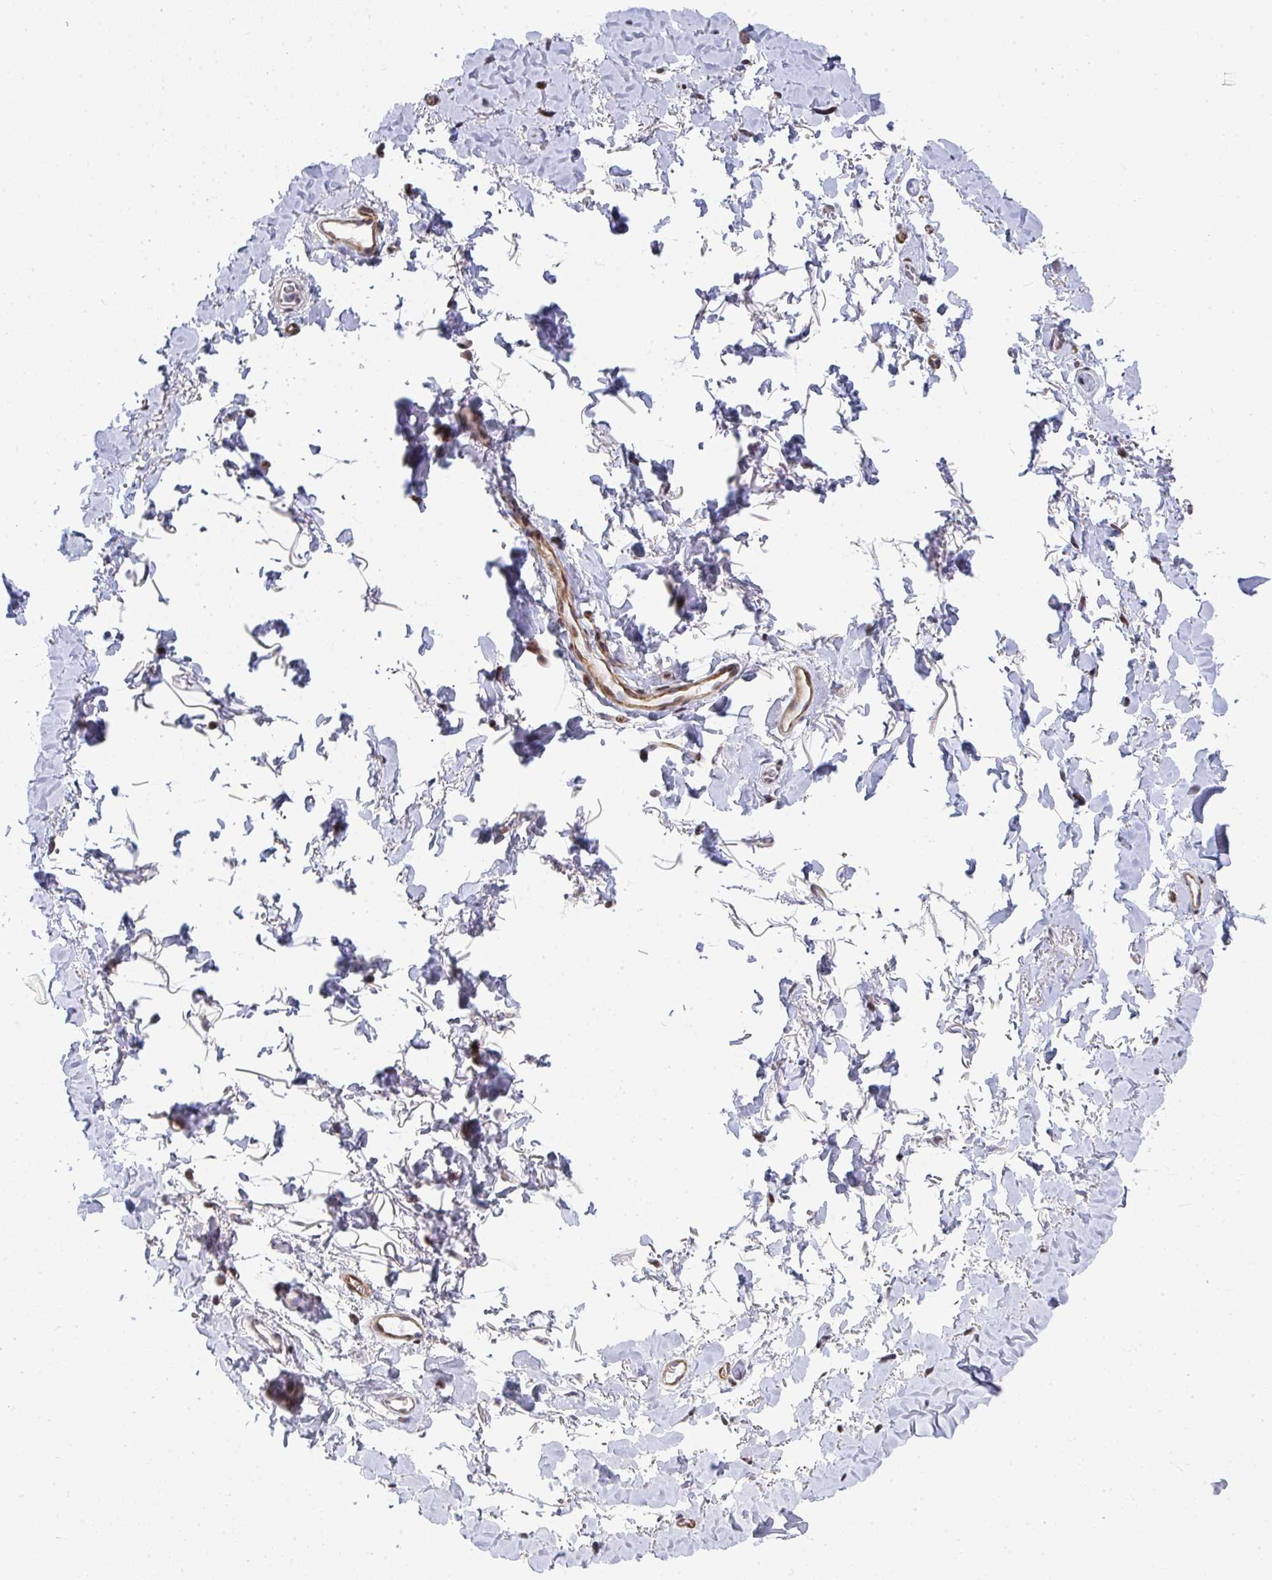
{"staining": {"intensity": "weak", "quantity": "25%-75%", "location": "cytoplasmic/membranous"}, "tissue": "adipose tissue", "cell_type": "Adipocytes", "image_type": "normal", "snomed": [{"axis": "morphology", "description": "Normal tissue, NOS"}, {"axis": "topography", "description": "Vulva"}, {"axis": "topography", "description": "Peripheral nerve tissue"}], "caption": "IHC photomicrograph of unremarkable adipose tissue: human adipose tissue stained using immunohistochemistry (IHC) shows low levels of weak protein expression localized specifically in the cytoplasmic/membranous of adipocytes, appearing as a cytoplasmic/membranous brown color.", "gene": "ZIC3", "patient": {"sex": "female", "age": 66}}